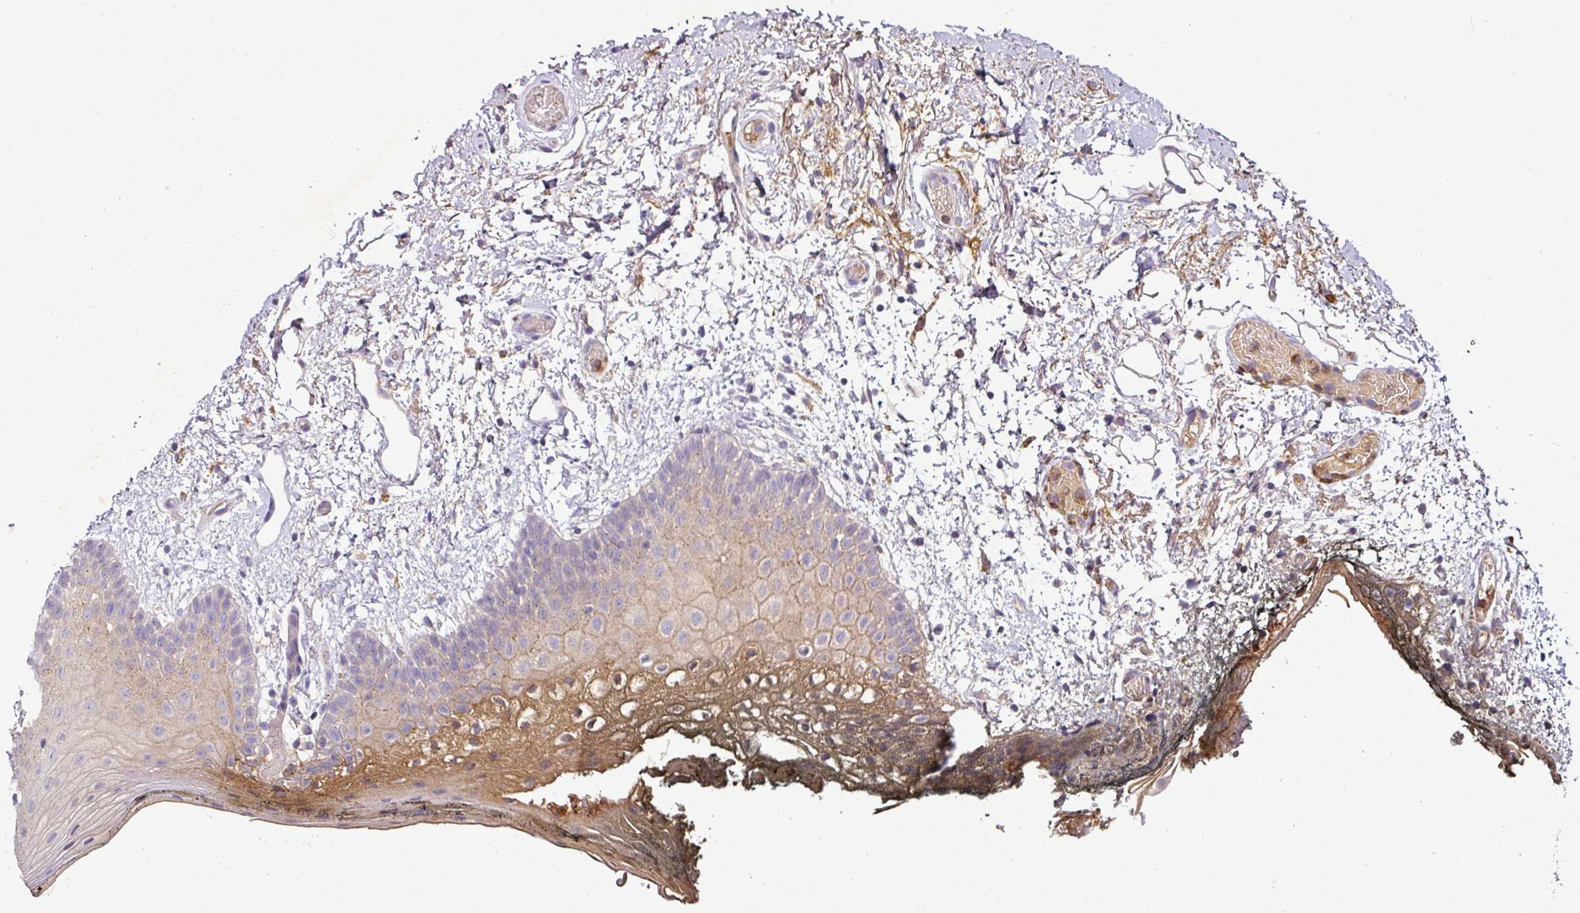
{"staining": {"intensity": "moderate", "quantity": "<25%", "location": "cytoplasmic/membranous"}, "tissue": "oral mucosa", "cell_type": "Squamous epithelial cells", "image_type": "normal", "snomed": [{"axis": "morphology", "description": "Normal tissue, NOS"}, {"axis": "morphology", "description": "Squamous cell carcinoma, NOS"}, {"axis": "topography", "description": "Oral tissue"}, {"axis": "topography", "description": "Head-Neck"}], "caption": "This histopathology image exhibits immunohistochemistry (IHC) staining of benign human oral mucosa, with low moderate cytoplasmic/membranous positivity in approximately <25% of squamous epithelial cells.", "gene": "CAB39L", "patient": {"sex": "female", "age": 81}}